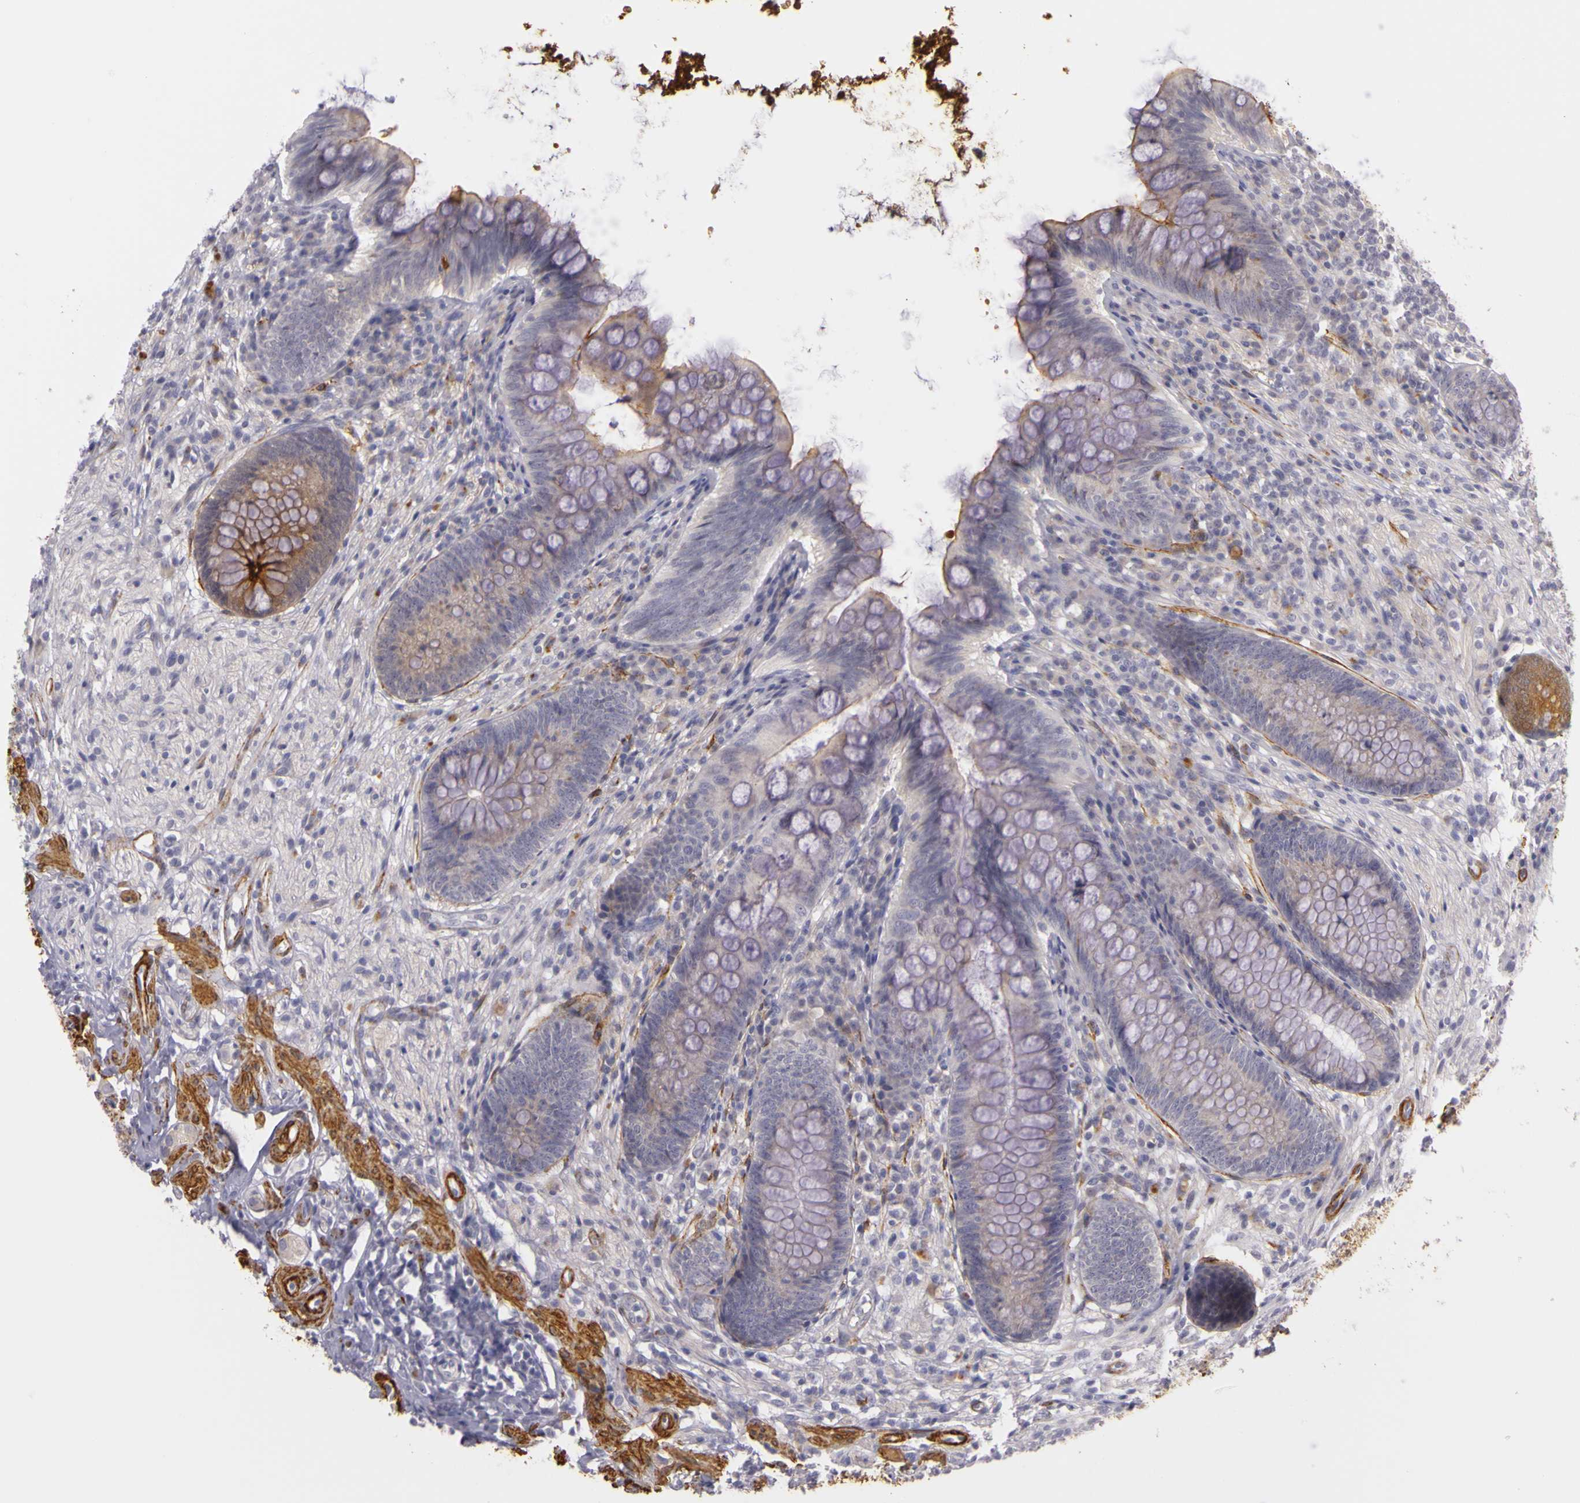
{"staining": {"intensity": "weak", "quantity": "25%-75%", "location": "cytoplasmic/membranous"}, "tissue": "appendix", "cell_type": "Glandular cells", "image_type": "normal", "snomed": [{"axis": "morphology", "description": "Normal tissue, NOS"}, {"axis": "topography", "description": "Appendix"}], "caption": "IHC histopathology image of normal appendix: appendix stained using immunohistochemistry exhibits low levels of weak protein expression localized specifically in the cytoplasmic/membranous of glandular cells, appearing as a cytoplasmic/membranous brown color.", "gene": "CNTN2", "patient": {"sex": "female", "age": 66}}